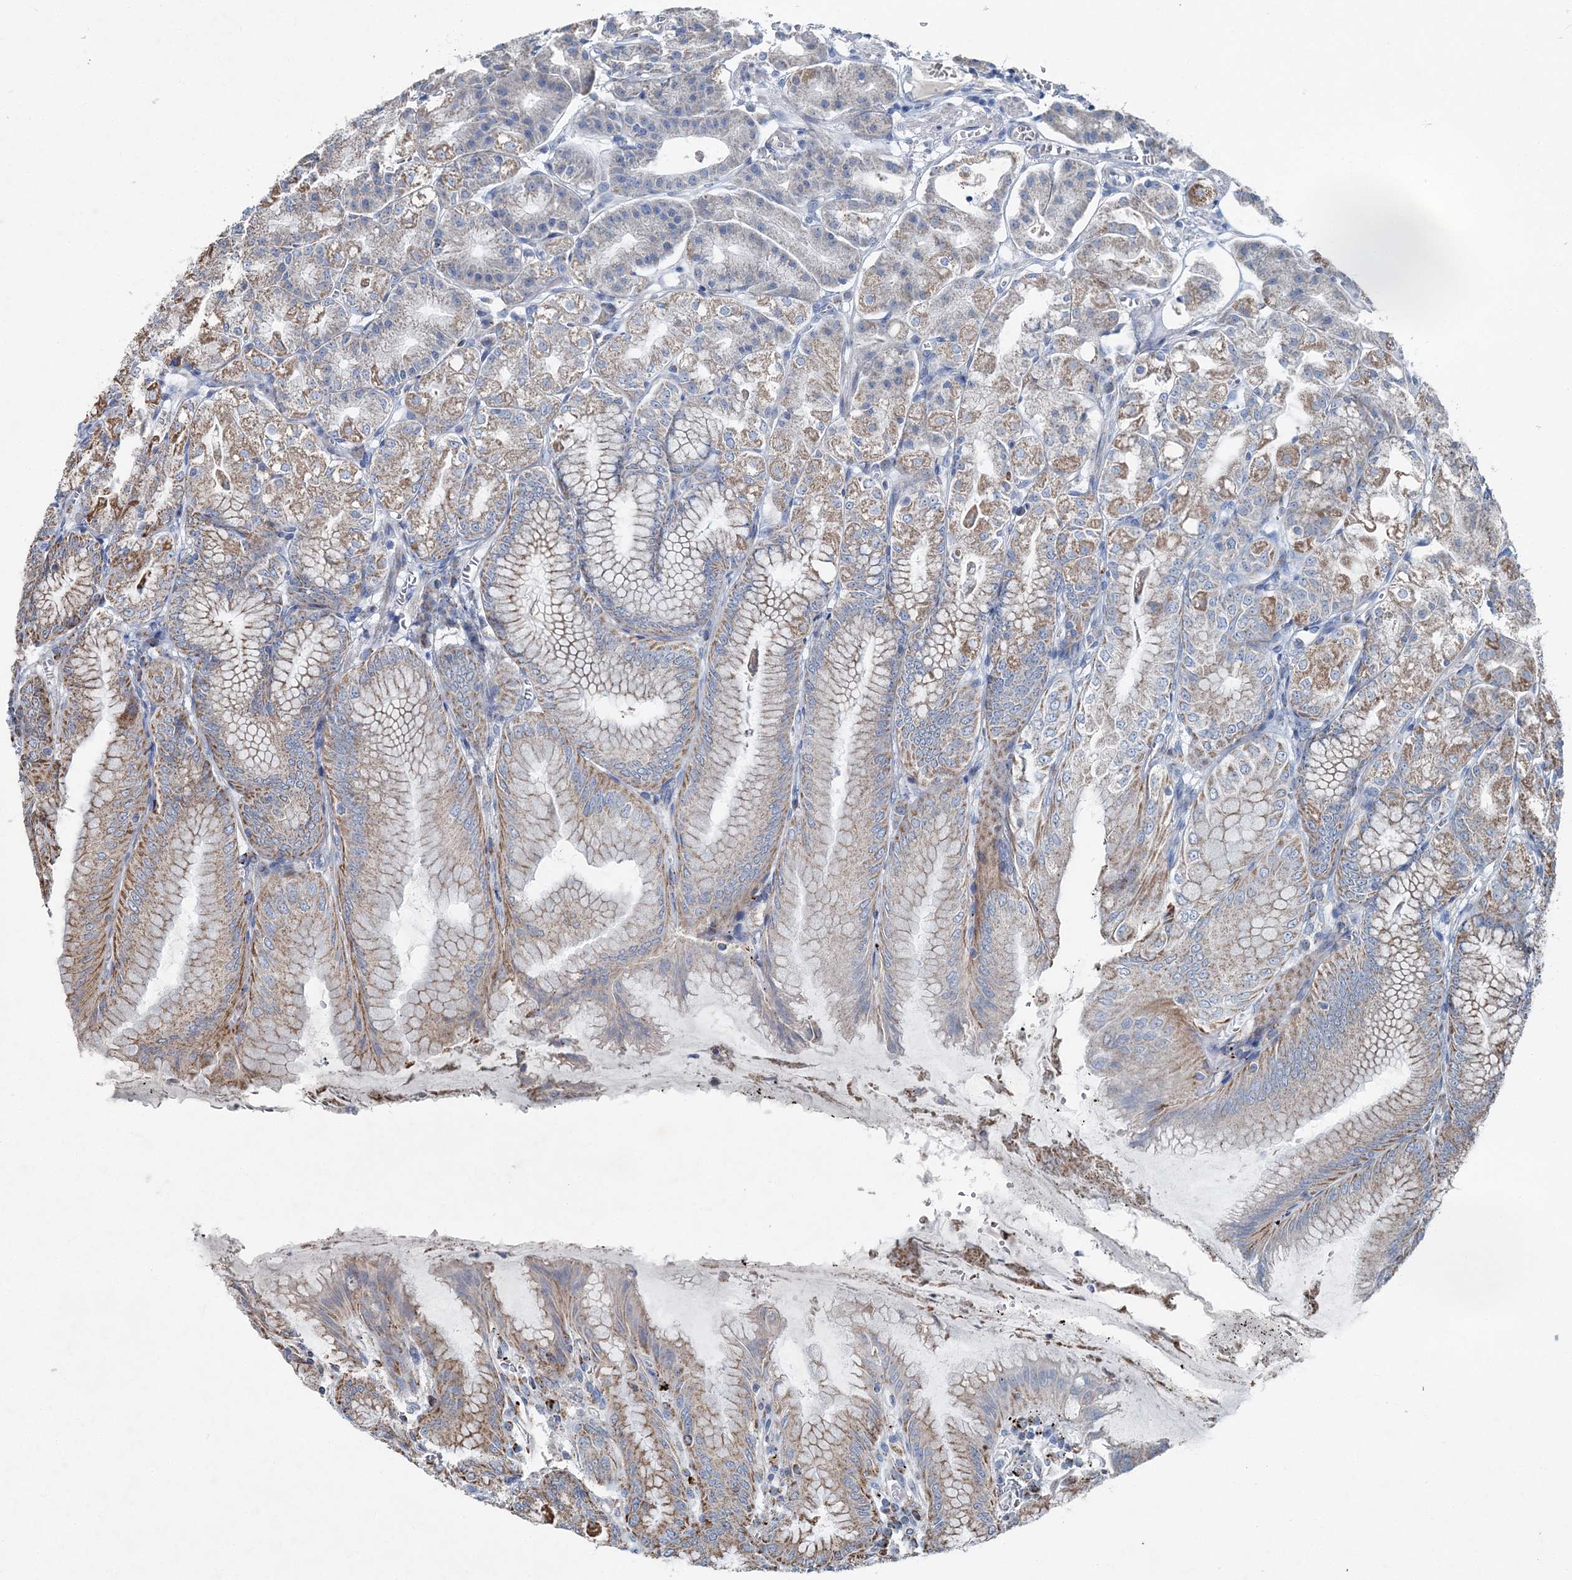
{"staining": {"intensity": "moderate", "quantity": "25%-75%", "location": "cytoplasmic/membranous"}, "tissue": "stomach", "cell_type": "Glandular cells", "image_type": "normal", "snomed": [{"axis": "morphology", "description": "Normal tissue, NOS"}, {"axis": "topography", "description": "Stomach, lower"}], "caption": "IHC (DAB) staining of unremarkable human stomach exhibits moderate cytoplasmic/membranous protein expression in about 25%-75% of glandular cells.", "gene": "SPAG16", "patient": {"sex": "male", "age": 71}}